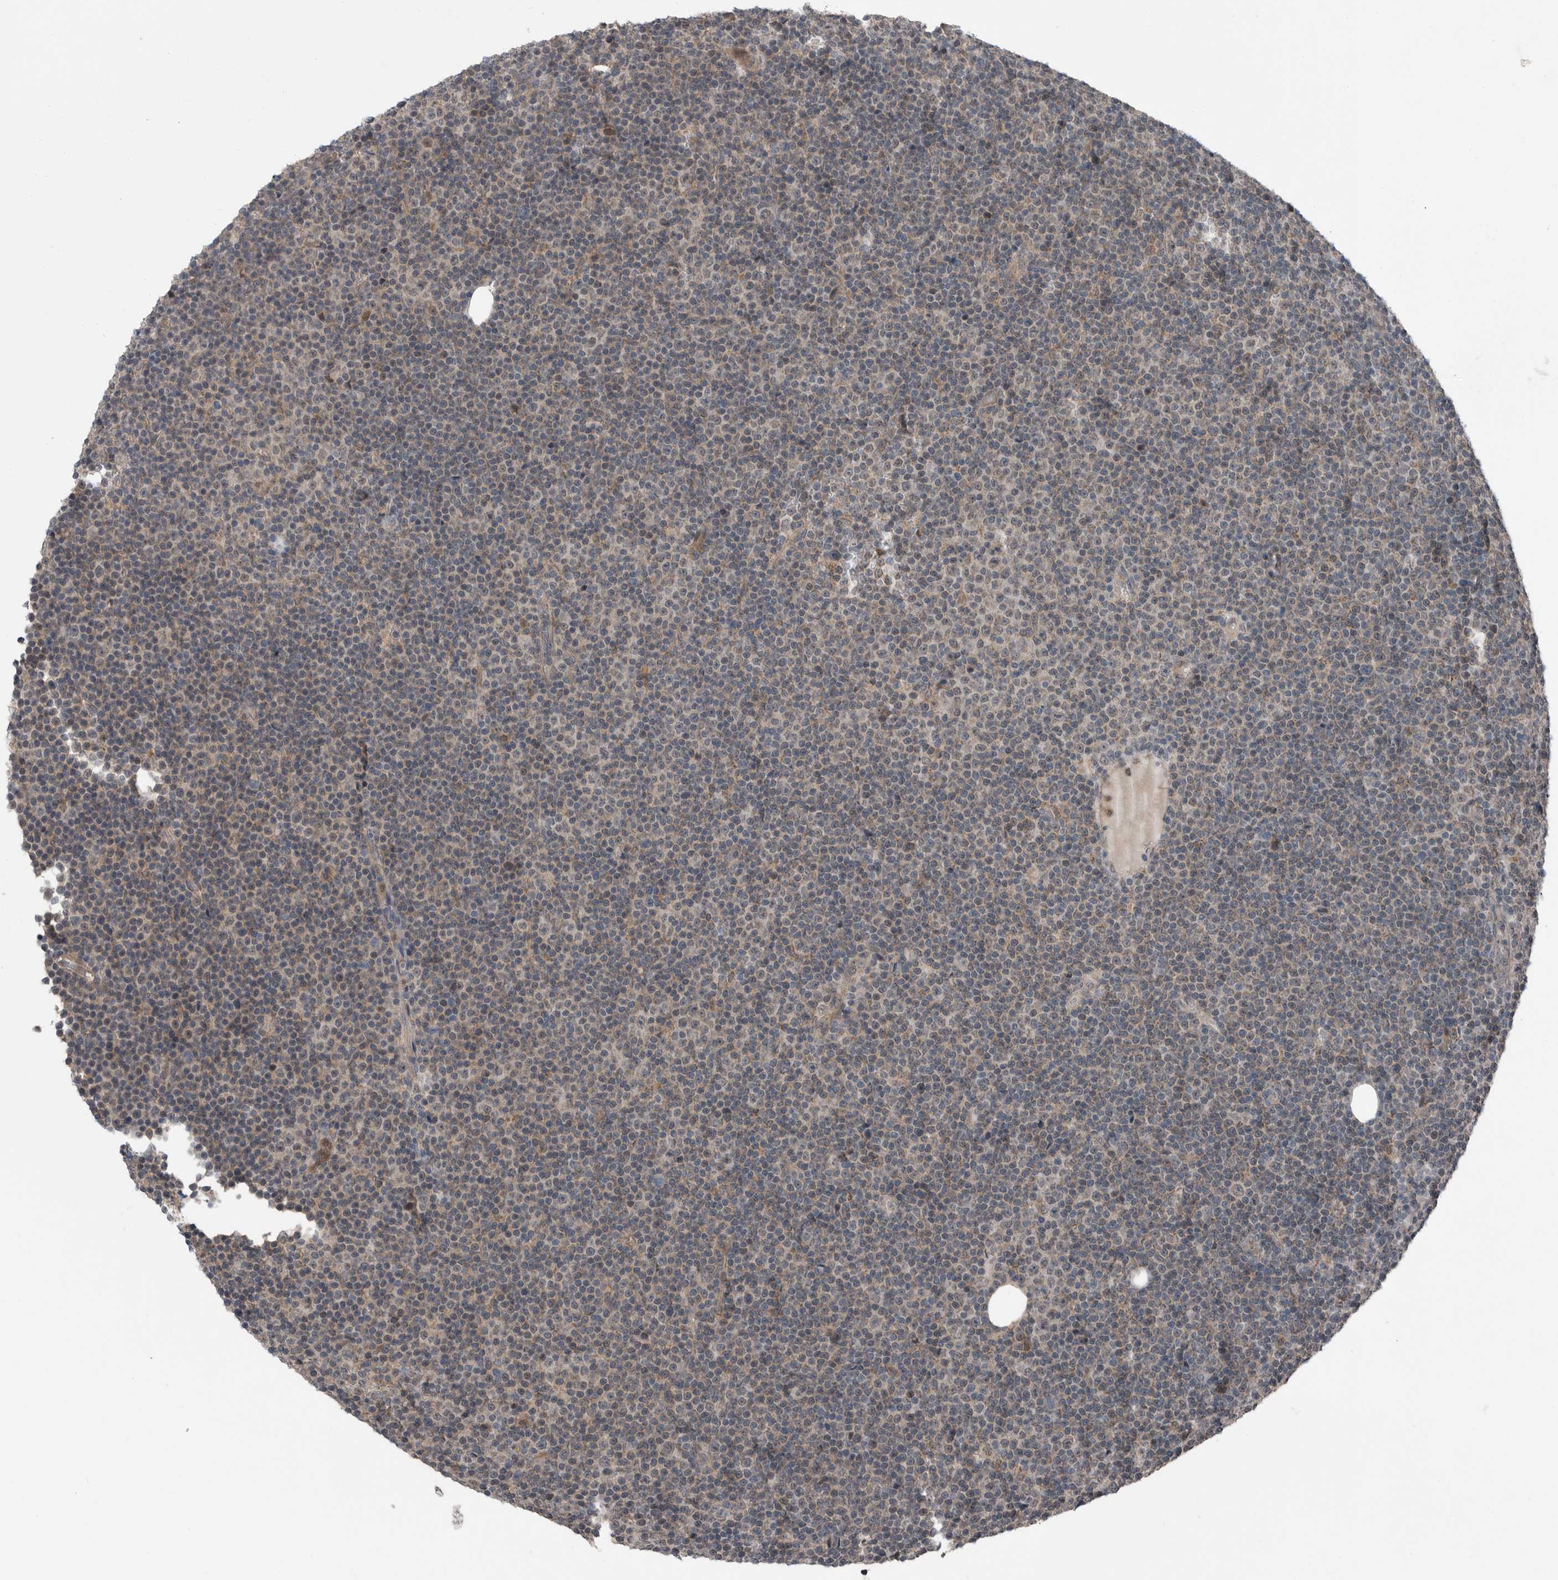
{"staining": {"intensity": "weak", "quantity": "<25%", "location": "cytoplasmic/membranous"}, "tissue": "lymphoma", "cell_type": "Tumor cells", "image_type": "cancer", "snomed": [{"axis": "morphology", "description": "Malignant lymphoma, non-Hodgkin's type, Low grade"}, {"axis": "topography", "description": "Lymph node"}], "caption": "Immunohistochemistry (IHC) of human malignant lymphoma, non-Hodgkin's type (low-grade) shows no expression in tumor cells. (Immunohistochemistry (IHC), brightfield microscopy, high magnification).", "gene": "SCP2", "patient": {"sex": "female", "age": 67}}